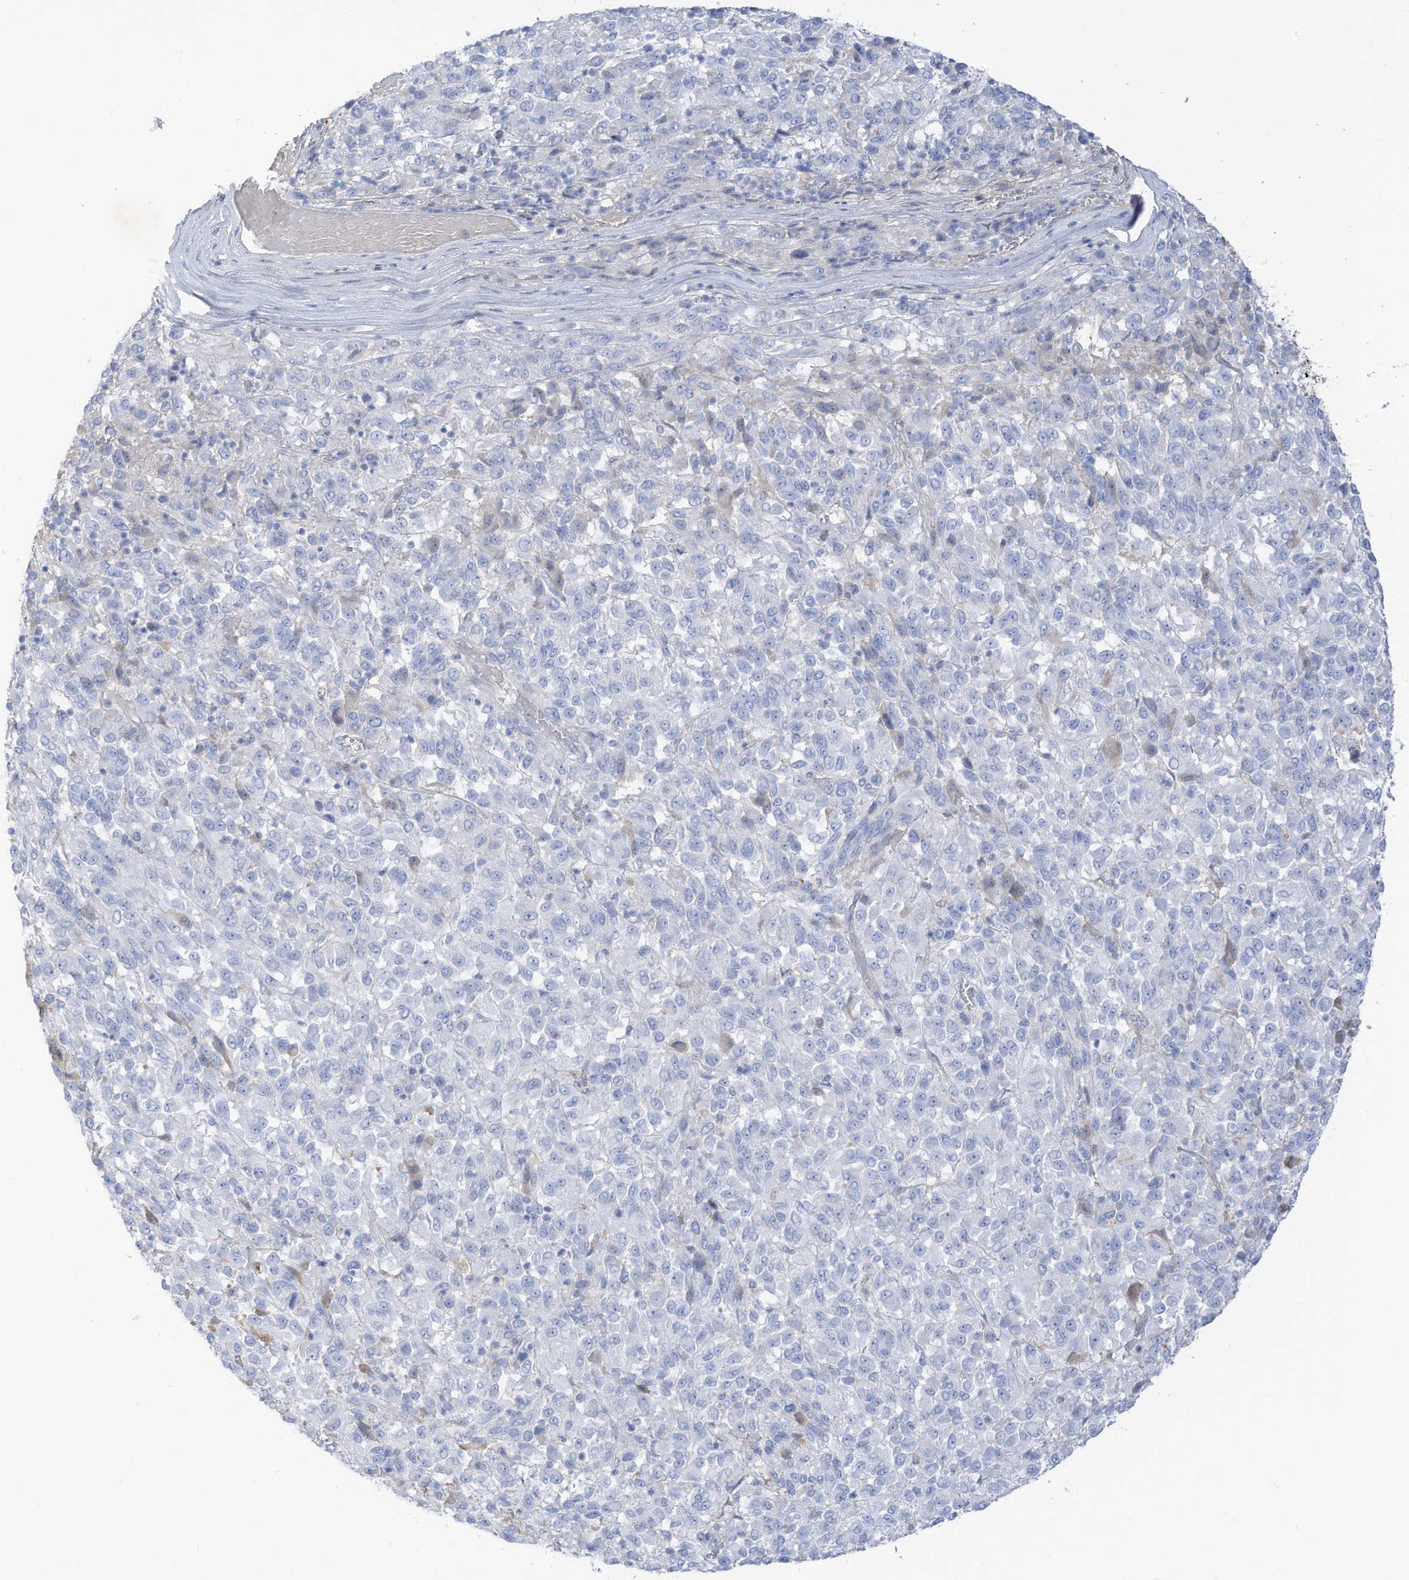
{"staining": {"intensity": "negative", "quantity": "none", "location": "none"}, "tissue": "melanoma", "cell_type": "Tumor cells", "image_type": "cancer", "snomed": [{"axis": "morphology", "description": "Malignant melanoma, Metastatic site"}, {"axis": "topography", "description": "Lung"}], "caption": "High magnification brightfield microscopy of melanoma stained with DAB (brown) and counterstained with hematoxylin (blue): tumor cells show no significant positivity.", "gene": "HSD17B13", "patient": {"sex": "male", "age": 64}}